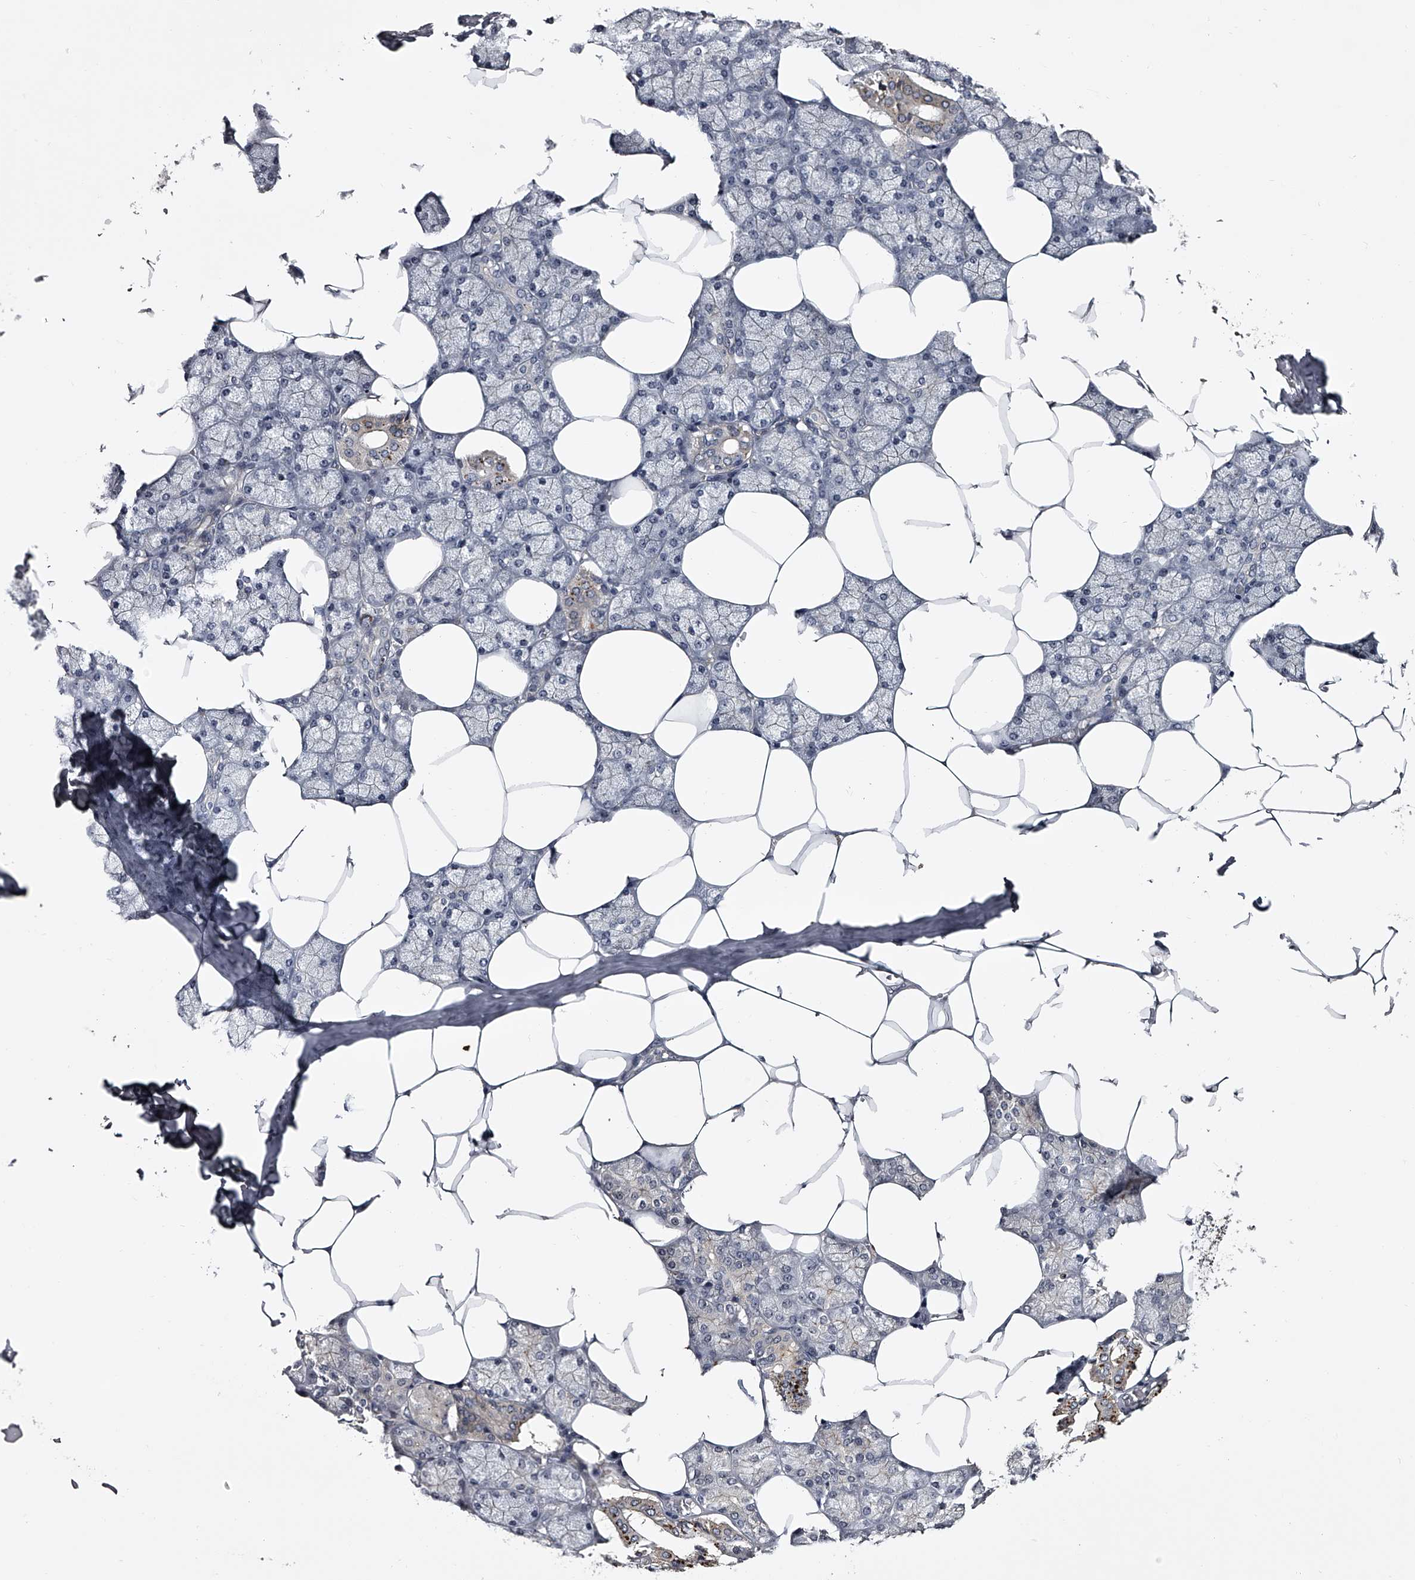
{"staining": {"intensity": "strong", "quantity": "<25%", "location": "cytoplasmic/membranous"}, "tissue": "salivary gland", "cell_type": "Glandular cells", "image_type": "normal", "snomed": [{"axis": "morphology", "description": "Normal tissue, NOS"}, {"axis": "topography", "description": "Salivary gland"}], "caption": "DAB immunohistochemical staining of normal human salivary gland reveals strong cytoplasmic/membranous protein expression in approximately <25% of glandular cells.", "gene": "MDN1", "patient": {"sex": "male", "age": 62}}